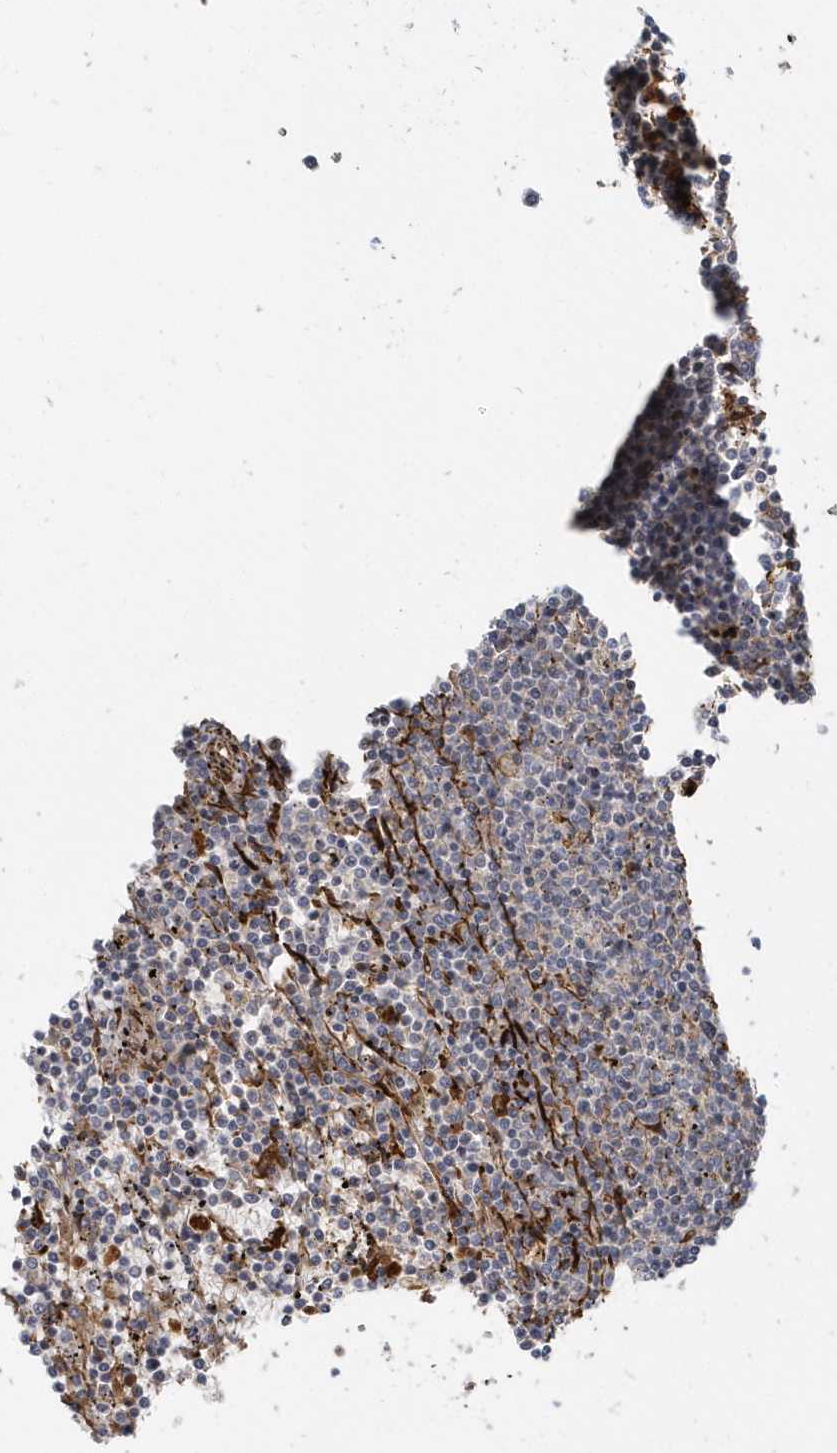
{"staining": {"intensity": "negative", "quantity": "none", "location": "none"}, "tissue": "lymphoma", "cell_type": "Tumor cells", "image_type": "cancer", "snomed": [{"axis": "morphology", "description": "Malignant lymphoma, non-Hodgkin's type, Low grade"}, {"axis": "topography", "description": "Spleen"}], "caption": "Immunohistochemical staining of lymphoma displays no significant positivity in tumor cells.", "gene": "NAPB", "patient": {"sex": "female", "age": 50}}